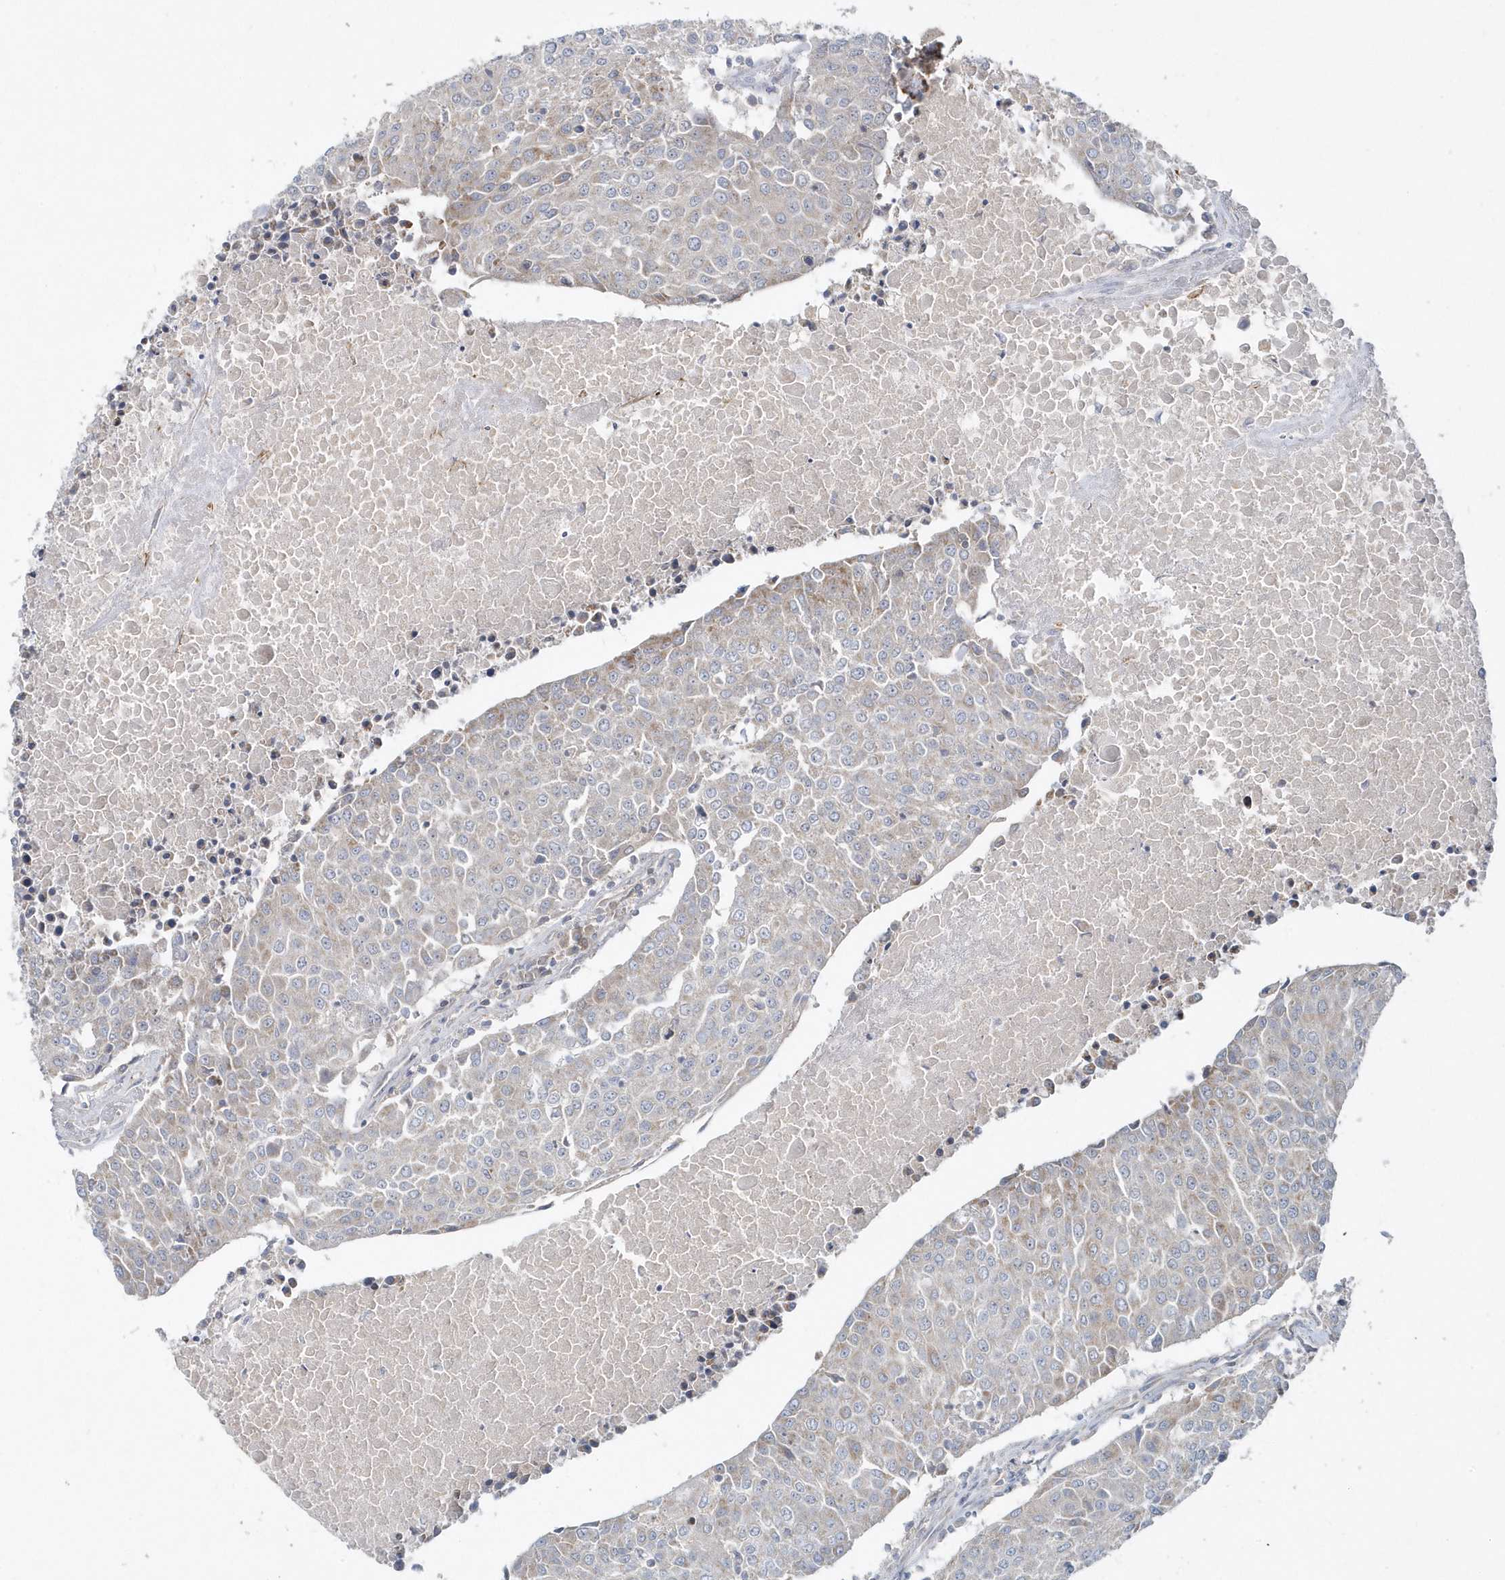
{"staining": {"intensity": "negative", "quantity": "none", "location": "none"}, "tissue": "urothelial cancer", "cell_type": "Tumor cells", "image_type": "cancer", "snomed": [{"axis": "morphology", "description": "Urothelial carcinoma, High grade"}, {"axis": "topography", "description": "Urinary bladder"}], "caption": "Human high-grade urothelial carcinoma stained for a protein using immunohistochemistry (IHC) exhibits no staining in tumor cells.", "gene": "LEXM", "patient": {"sex": "female", "age": 85}}